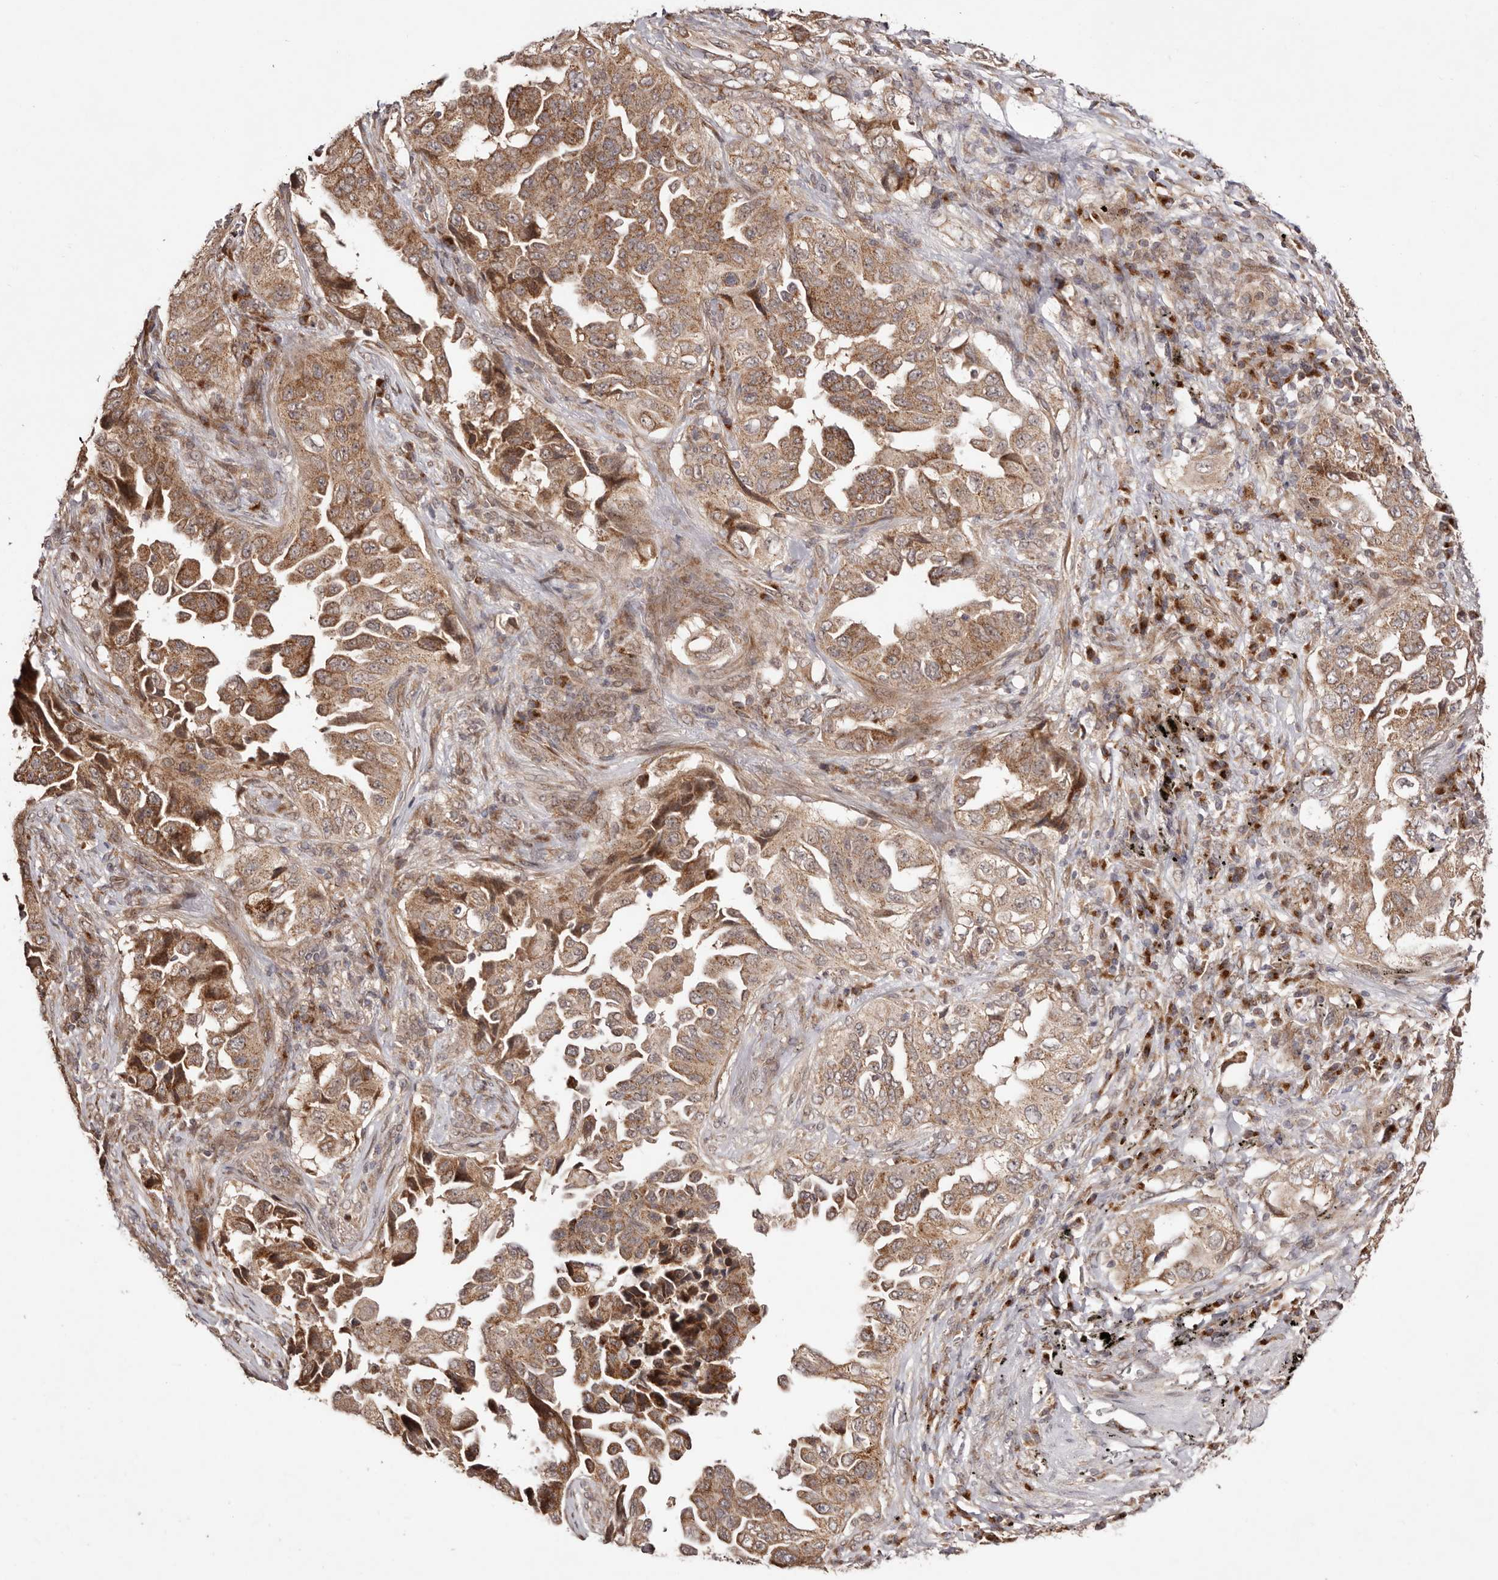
{"staining": {"intensity": "moderate", "quantity": ">75%", "location": "cytoplasmic/membranous"}, "tissue": "lung cancer", "cell_type": "Tumor cells", "image_type": "cancer", "snomed": [{"axis": "morphology", "description": "Adenocarcinoma, NOS"}, {"axis": "topography", "description": "Lung"}], "caption": "Immunohistochemistry (IHC) histopathology image of human lung adenocarcinoma stained for a protein (brown), which displays medium levels of moderate cytoplasmic/membranous expression in approximately >75% of tumor cells.", "gene": "EGR3", "patient": {"sex": "female", "age": 51}}